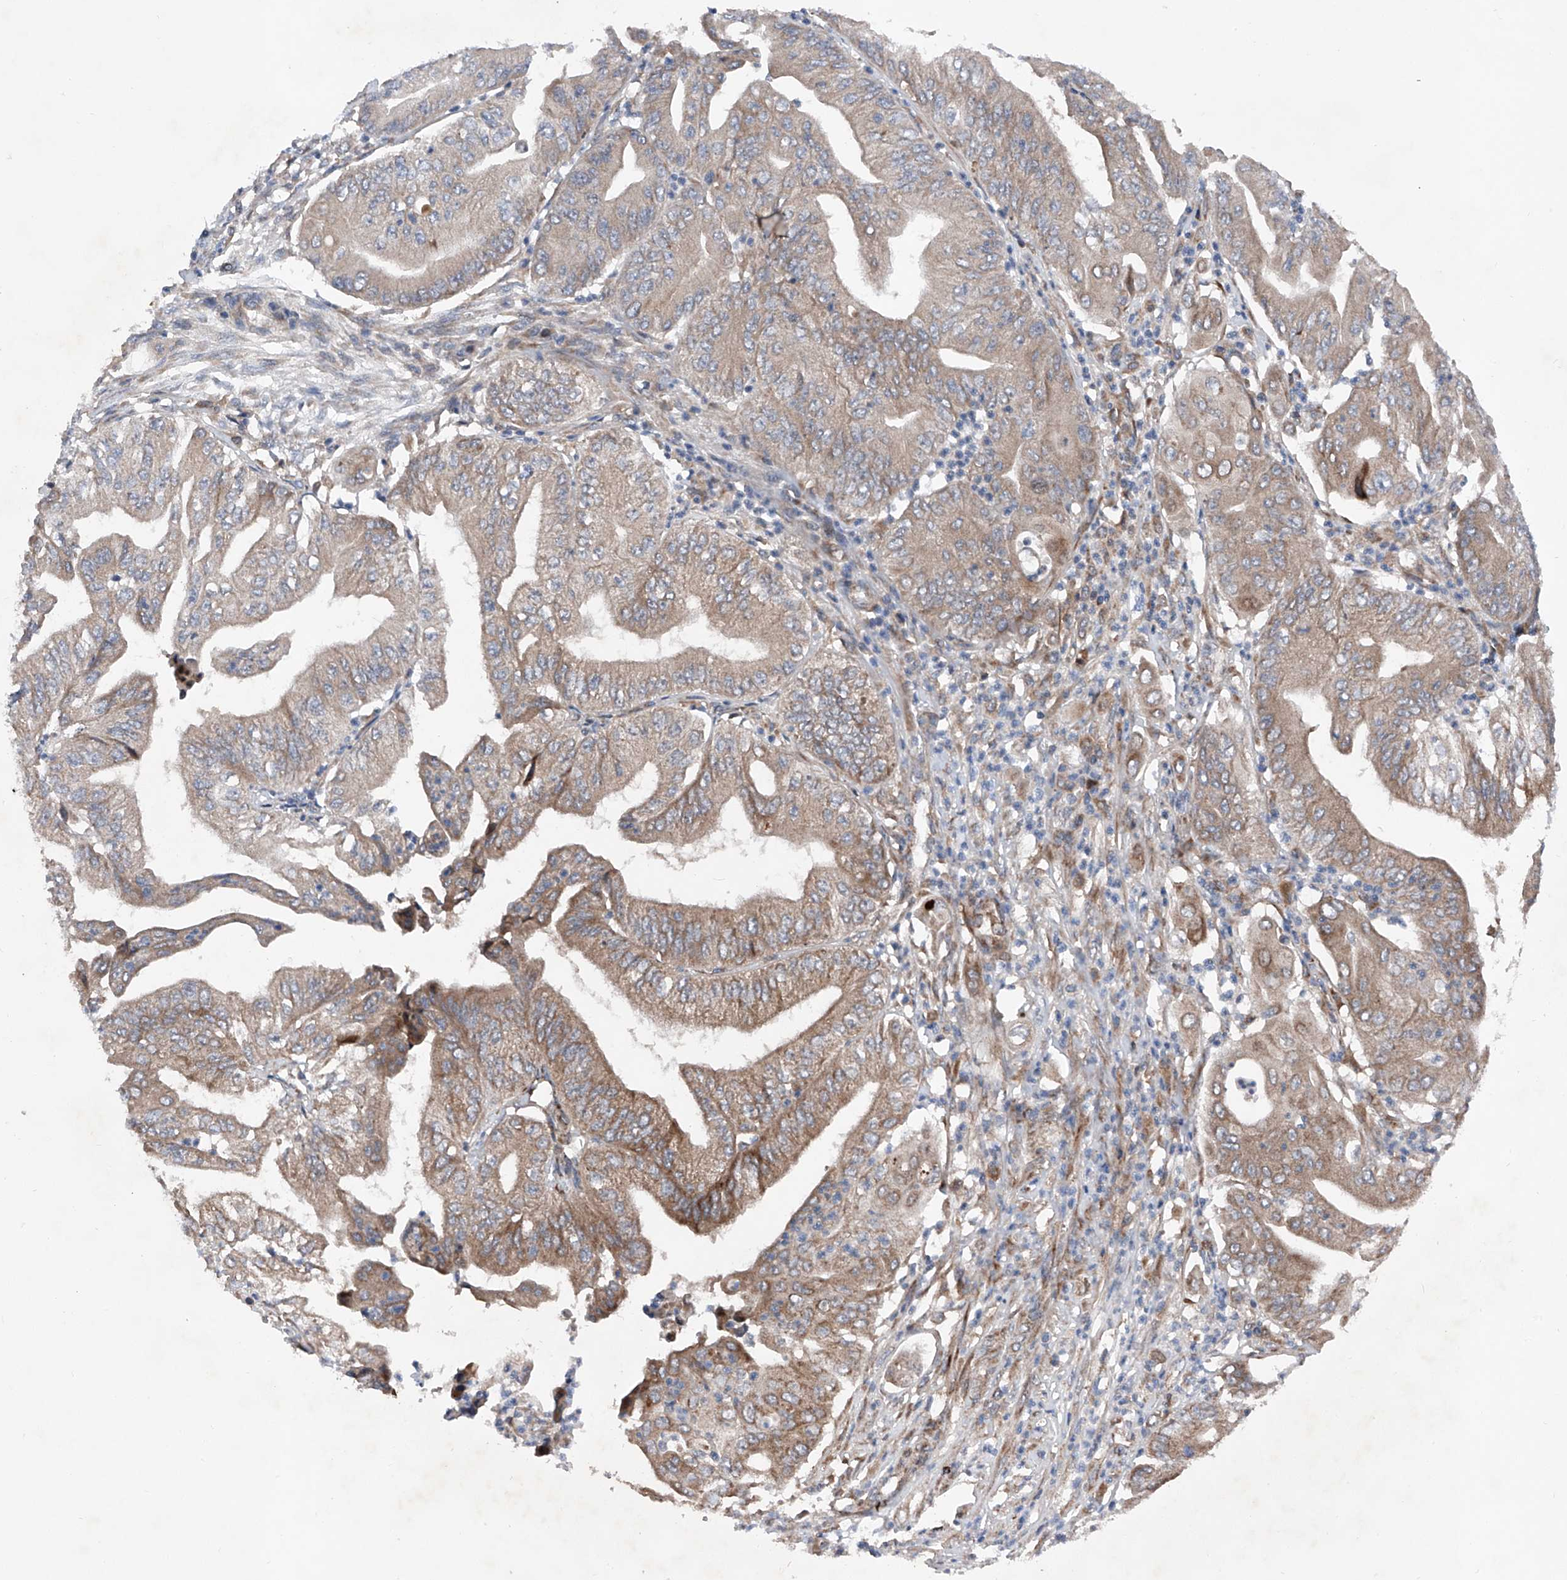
{"staining": {"intensity": "weak", "quantity": ">75%", "location": "cytoplasmic/membranous"}, "tissue": "pancreatic cancer", "cell_type": "Tumor cells", "image_type": "cancer", "snomed": [{"axis": "morphology", "description": "Adenocarcinoma, NOS"}, {"axis": "topography", "description": "Pancreas"}], "caption": "About >75% of tumor cells in human pancreatic cancer display weak cytoplasmic/membranous protein expression as visualized by brown immunohistochemical staining.", "gene": "DAD1", "patient": {"sex": "female", "age": 77}}